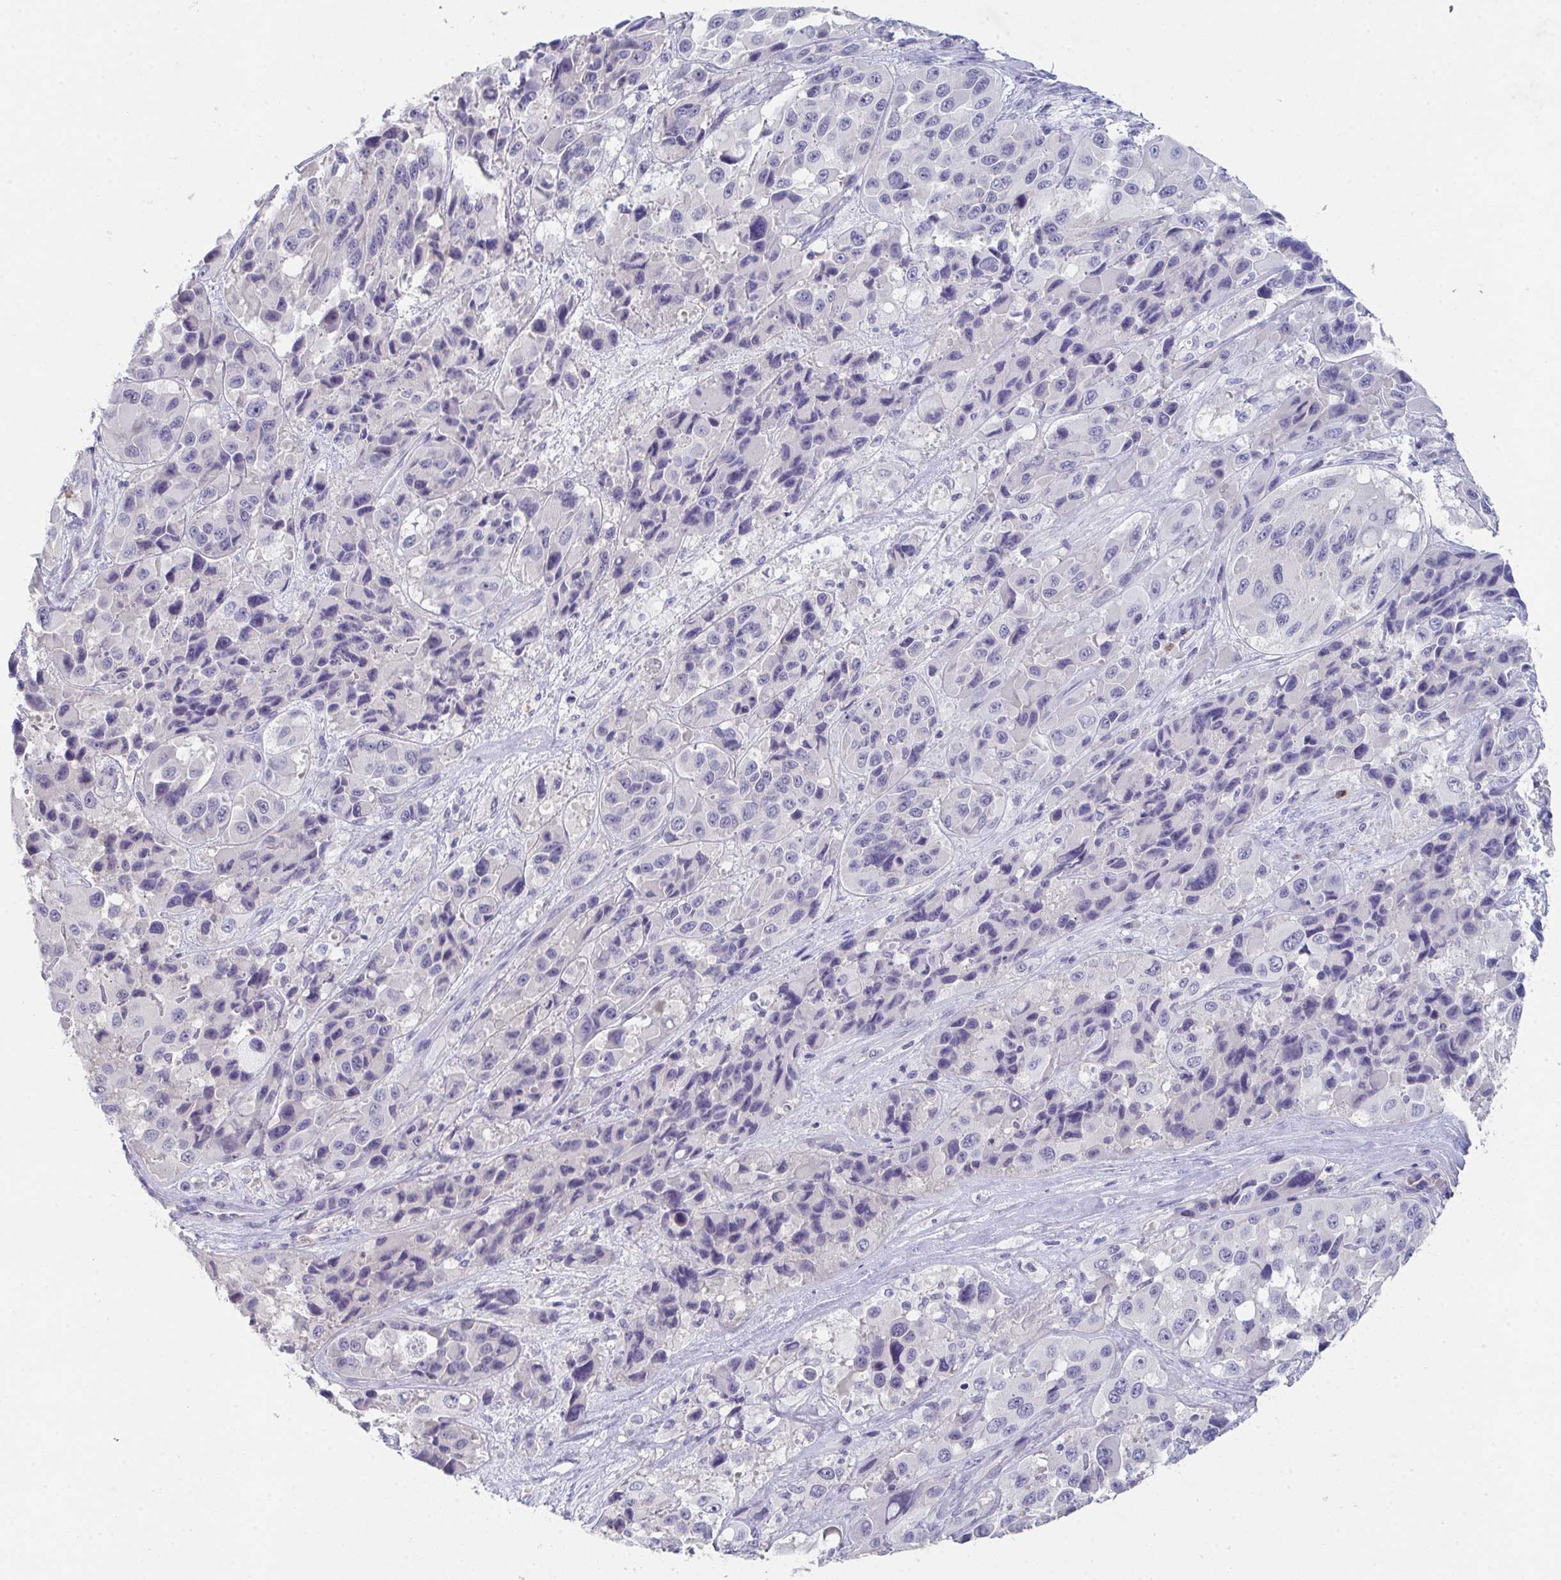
{"staining": {"intensity": "negative", "quantity": "none", "location": "none"}, "tissue": "melanoma", "cell_type": "Tumor cells", "image_type": "cancer", "snomed": [{"axis": "morphology", "description": "Malignant melanoma, Metastatic site"}, {"axis": "topography", "description": "Lymph node"}], "caption": "Micrograph shows no protein expression in tumor cells of malignant melanoma (metastatic site) tissue.", "gene": "ADAM21", "patient": {"sex": "female", "age": 65}}